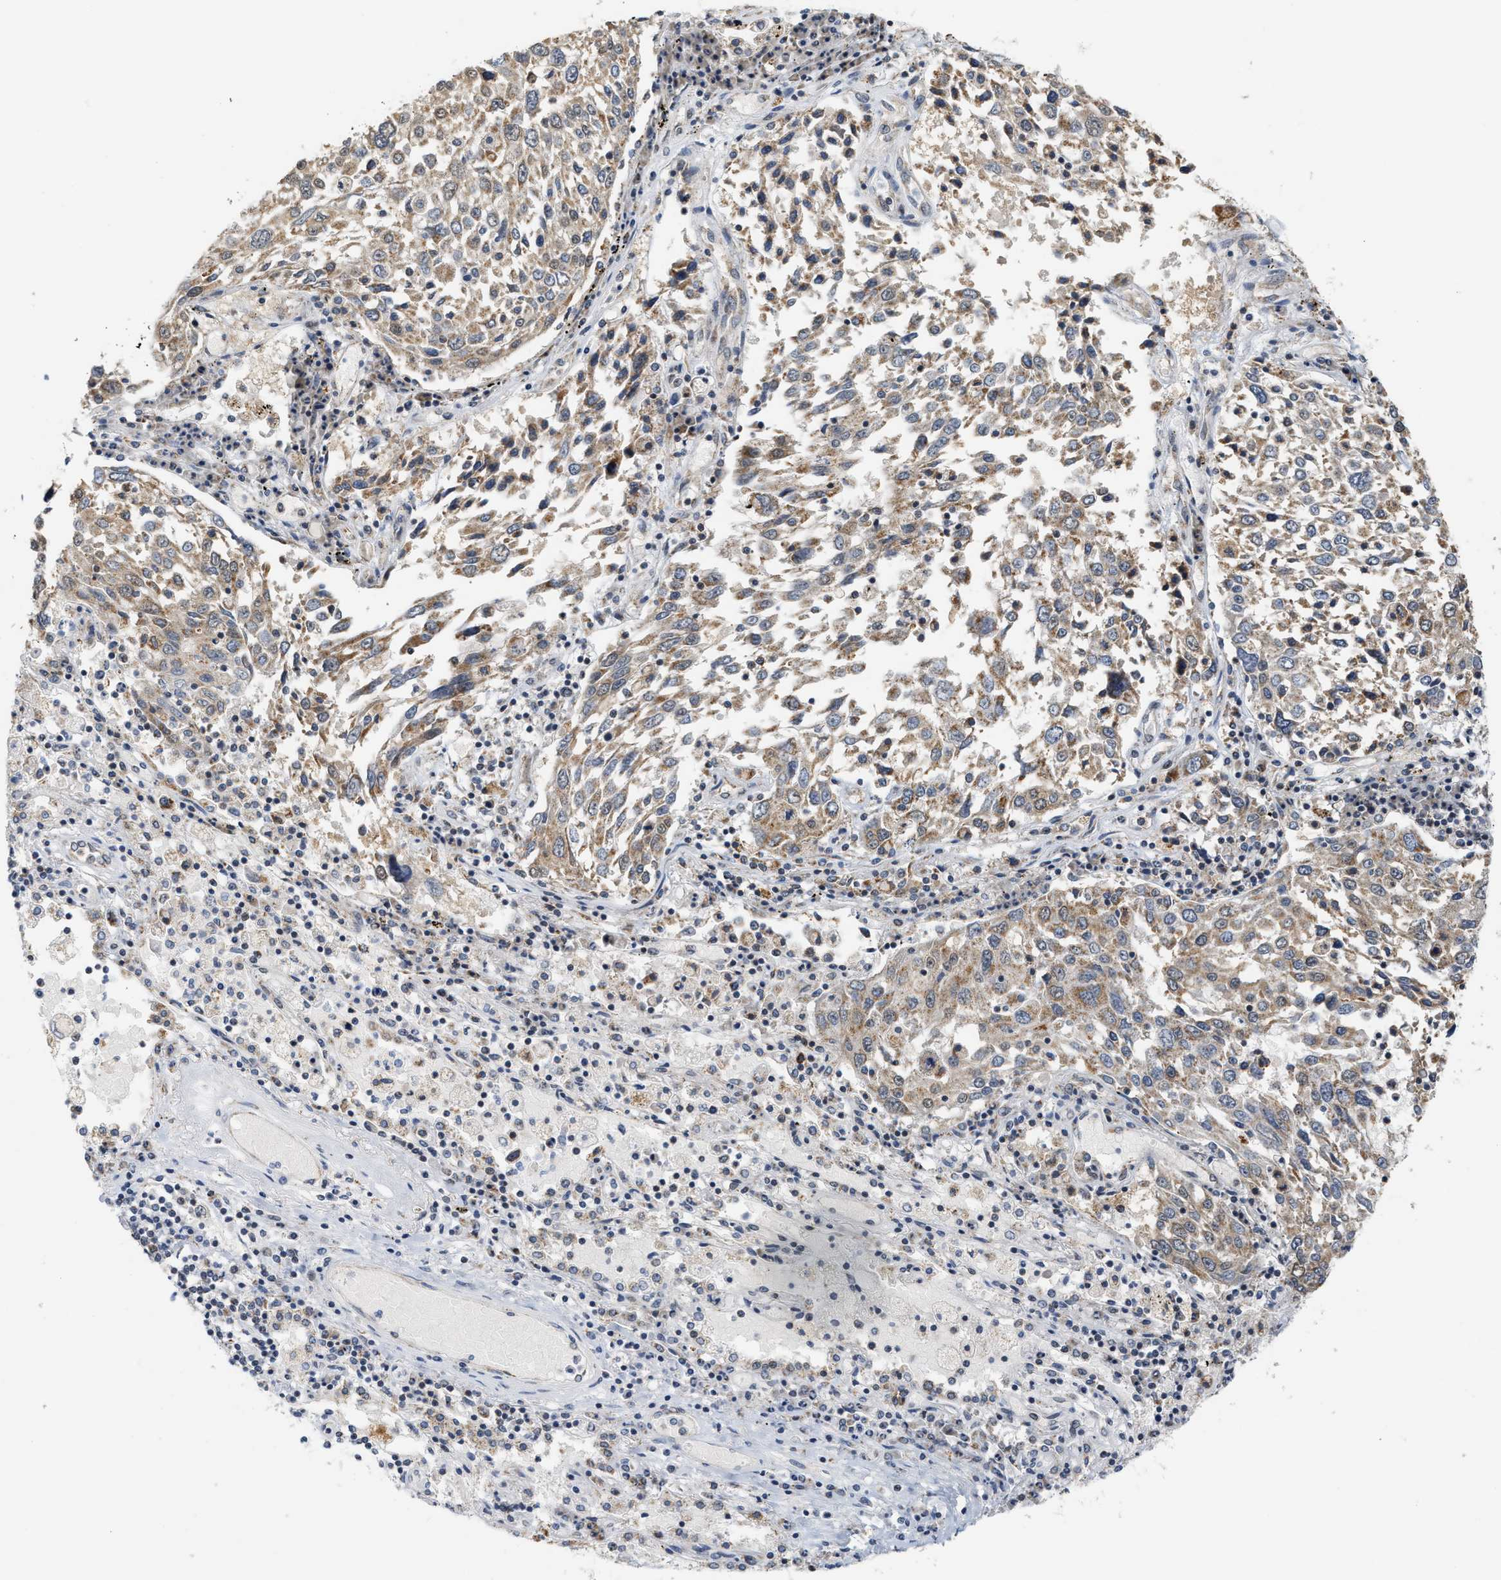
{"staining": {"intensity": "weak", "quantity": ">75%", "location": "cytoplasmic/membranous"}, "tissue": "lung cancer", "cell_type": "Tumor cells", "image_type": "cancer", "snomed": [{"axis": "morphology", "description": "Squamous cell carcinoma, NOS"}, {"axis": "topography", "description": "Lung"}], "caption": "DAB immunohistochemical staining of squamous cell carcinoma (lung) exhibits weak cytoplasmic/membranous protein staining in about >75% of tumor cells. (DAB IHC, brown staining for protein, blue staining for nuclei).", "gene": "GIGYF1", "patient": {"sex": "male", "age": 65}}